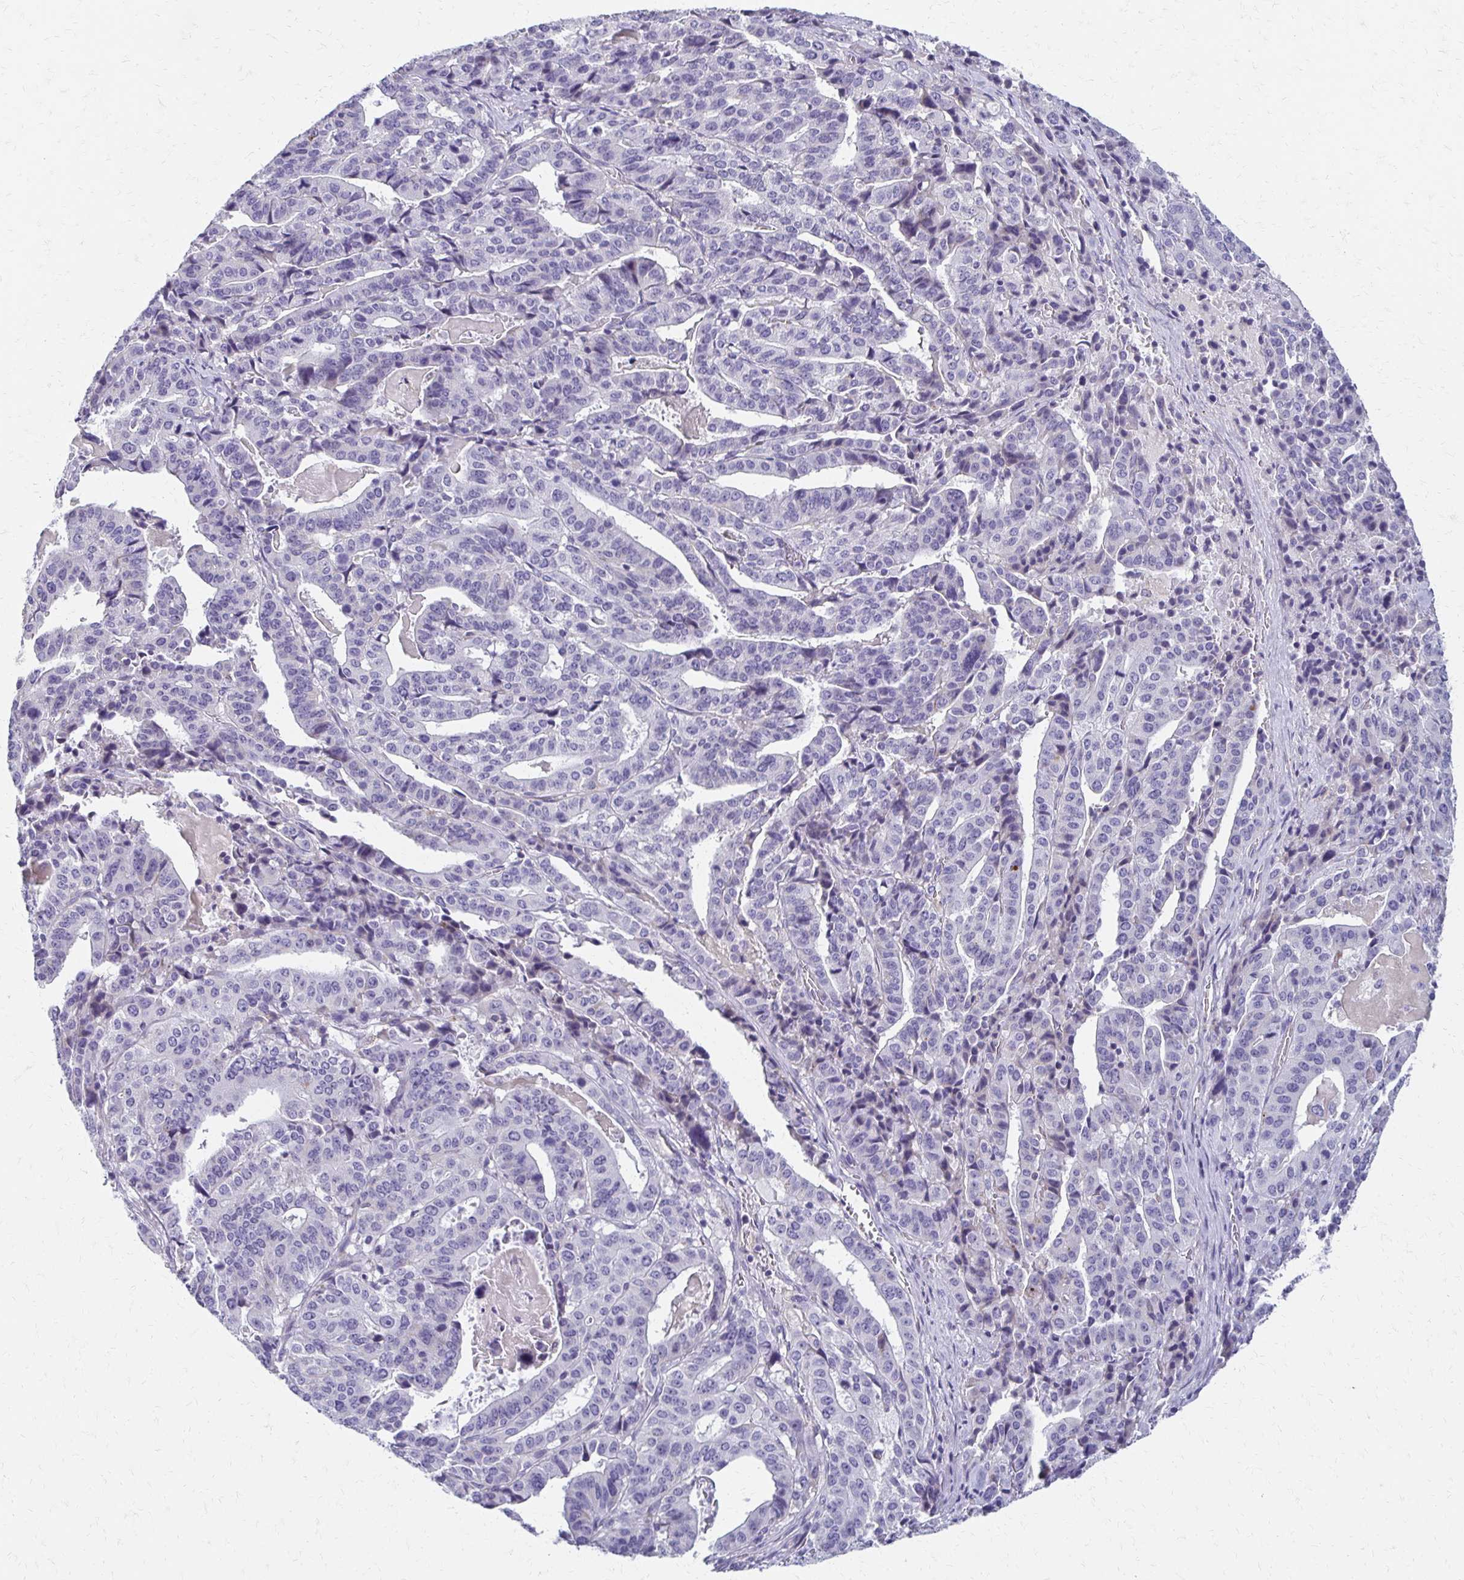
{"staining": {"intensity": "negative", "quantity": "none", "location": "none"}, "tissue": "stomach cancer", "cell_type": "Tumor cells", "image_type": "cancer", "snomed": [{"axis": "morphology", "description": "Adenocarcinoma, NOS"}, {"axis": "topography", "description": "Stomach"}], "caption": "IHC photomicrograph of human stomach cancer (adenocarcinoma) stained for a protein (brown), which shows no positivity in tumor cells.", "gene": "BBS12", "patient": {"sex": "male", "age": 48}}